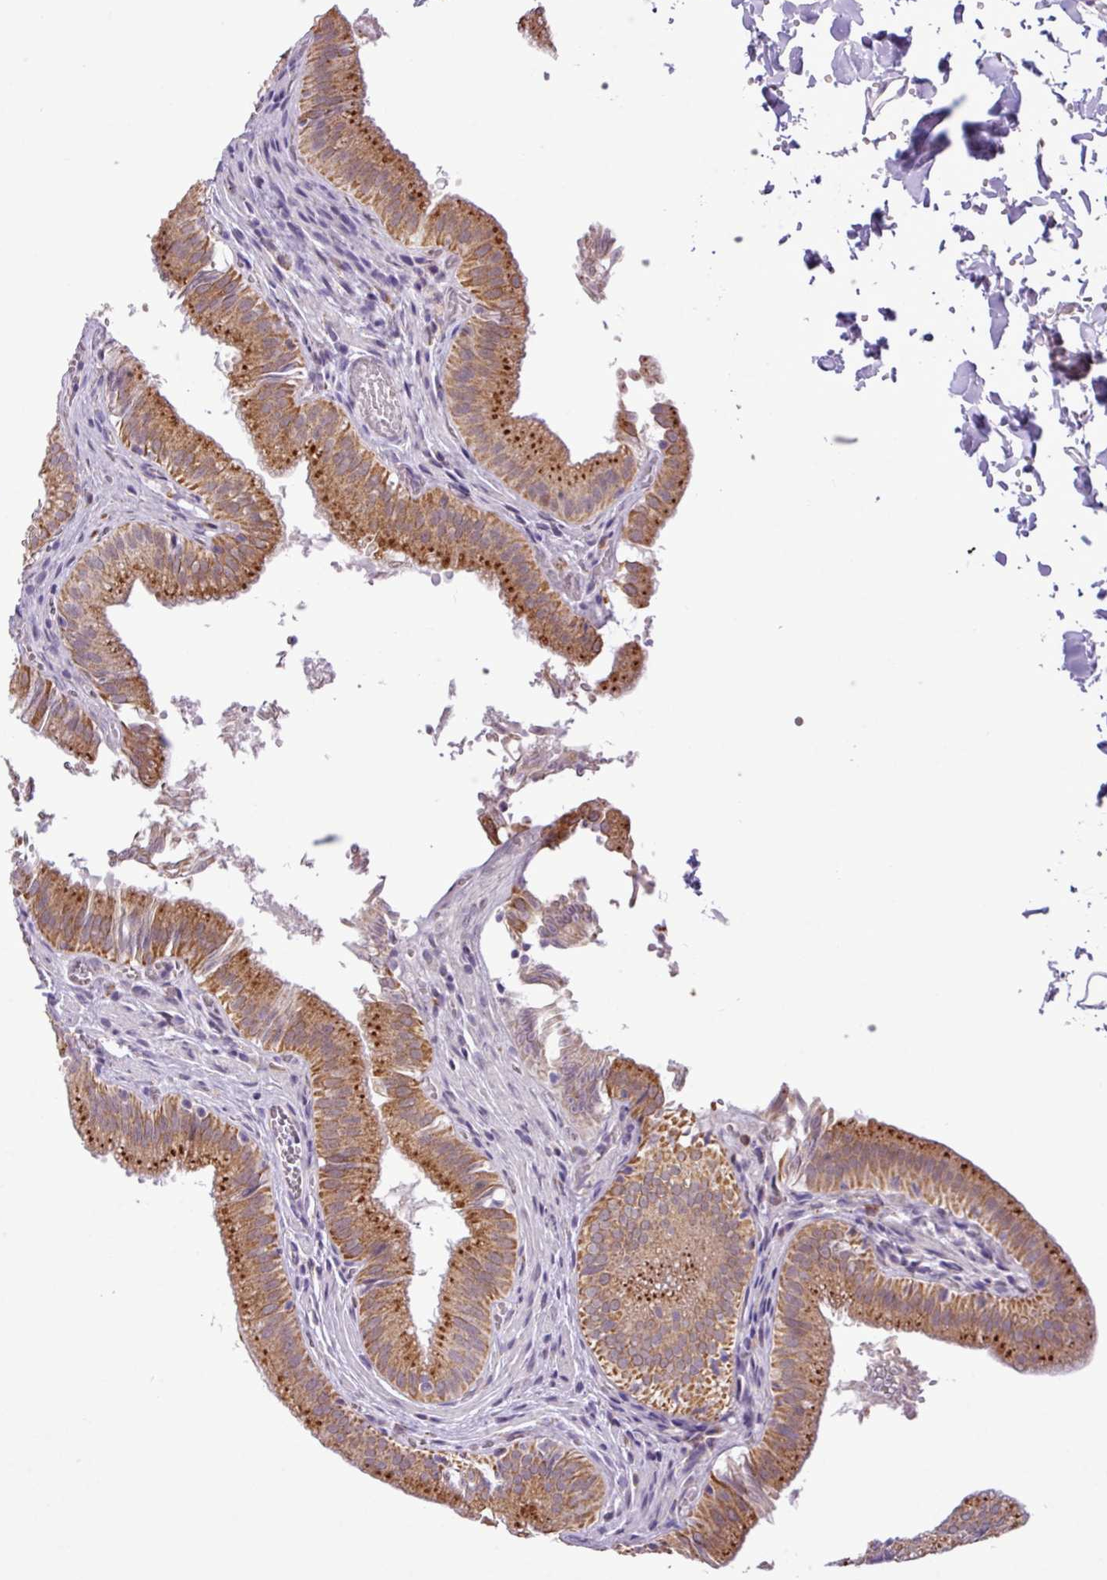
{"staining": {"intensity": "strong", "quantity": ">75%", "location": "cytoplasmic/membranous"}, "tissue": "gallbladder", "cell_type": "Glandular cells", "image_type": "normal", "snomed": [{"axis": "morphology", "description": "Normal tissue, NOS"}, {"axis": "topography", "description": "Gallbladder"}, {"axis": "topography", "description": "Peripheral nerve tissue"}], "caption": "Strong cytoplasmic/membranous protein expression is seen in approximately >75% of glandular cells in gallbladder. (Brightfield microscopy of DAB IHC at high magnification).", "gene": "SGPP1", "patient": {"sex": "male", "age": 17}}